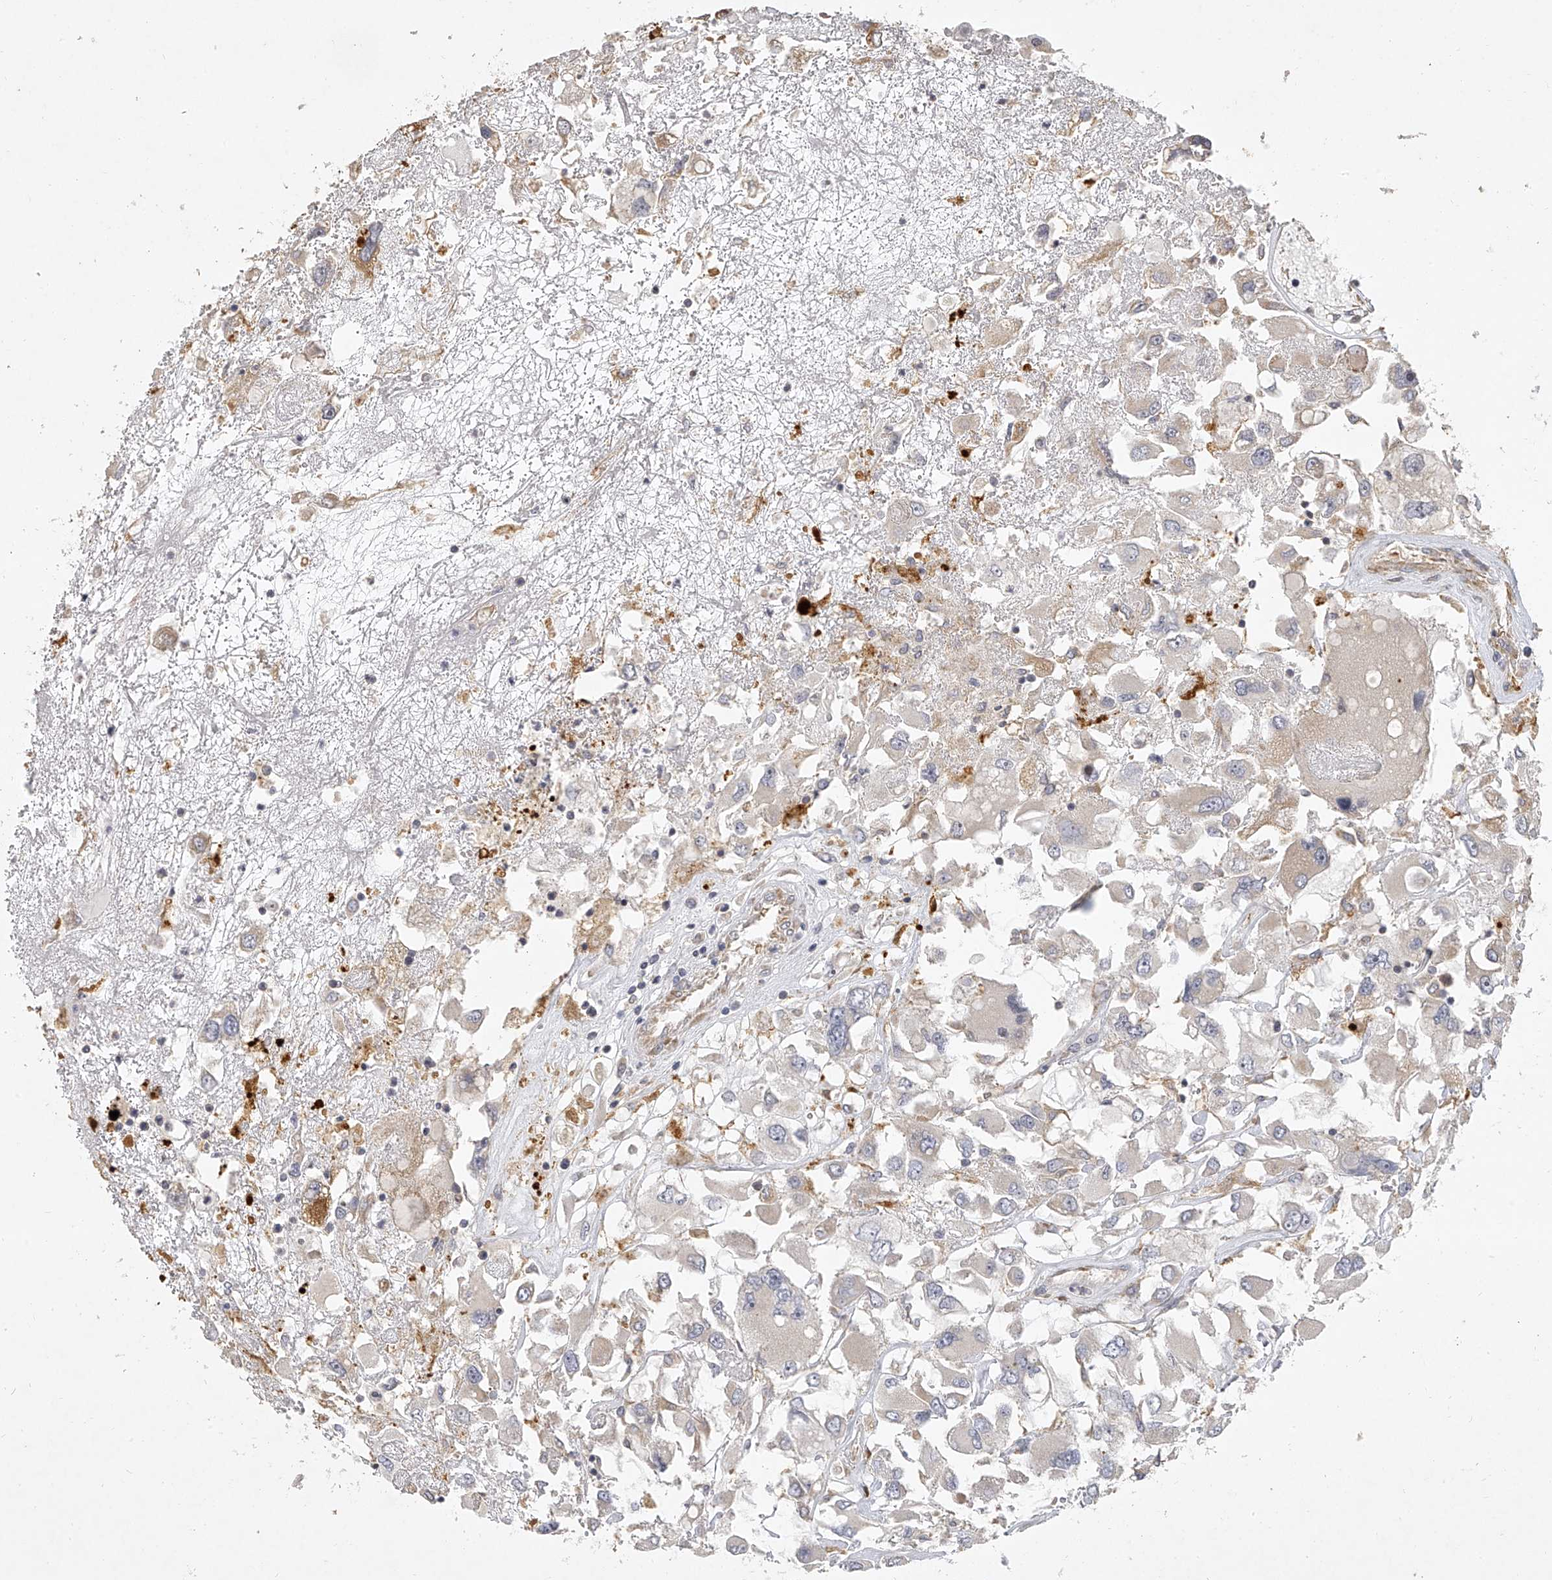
{"staining": {"intensity": "moderate", "quantity": "<25%", "location": "cytoplasmic/membranous"}, "tissue": "renal cancer", "cell_type": "Tumor cells", "image_type": "cancer", "snomed": [{"axis": "morphology", "description": "Adenocarcinoma, NOS"}, {"axis": "topography", "description": "Kidney"}], "caption": "This photomicrograph exhibits renal cancer (adenocarcinoma) stained with immunohistochemistry to label a protein in brown. The cytoplasmic/membranous of tumor cells show moderate positivity for the protein. Nuclei are counter-stained blue.", "gene": "DOCK9", "patient": {"sex": "female", "age": 52}}